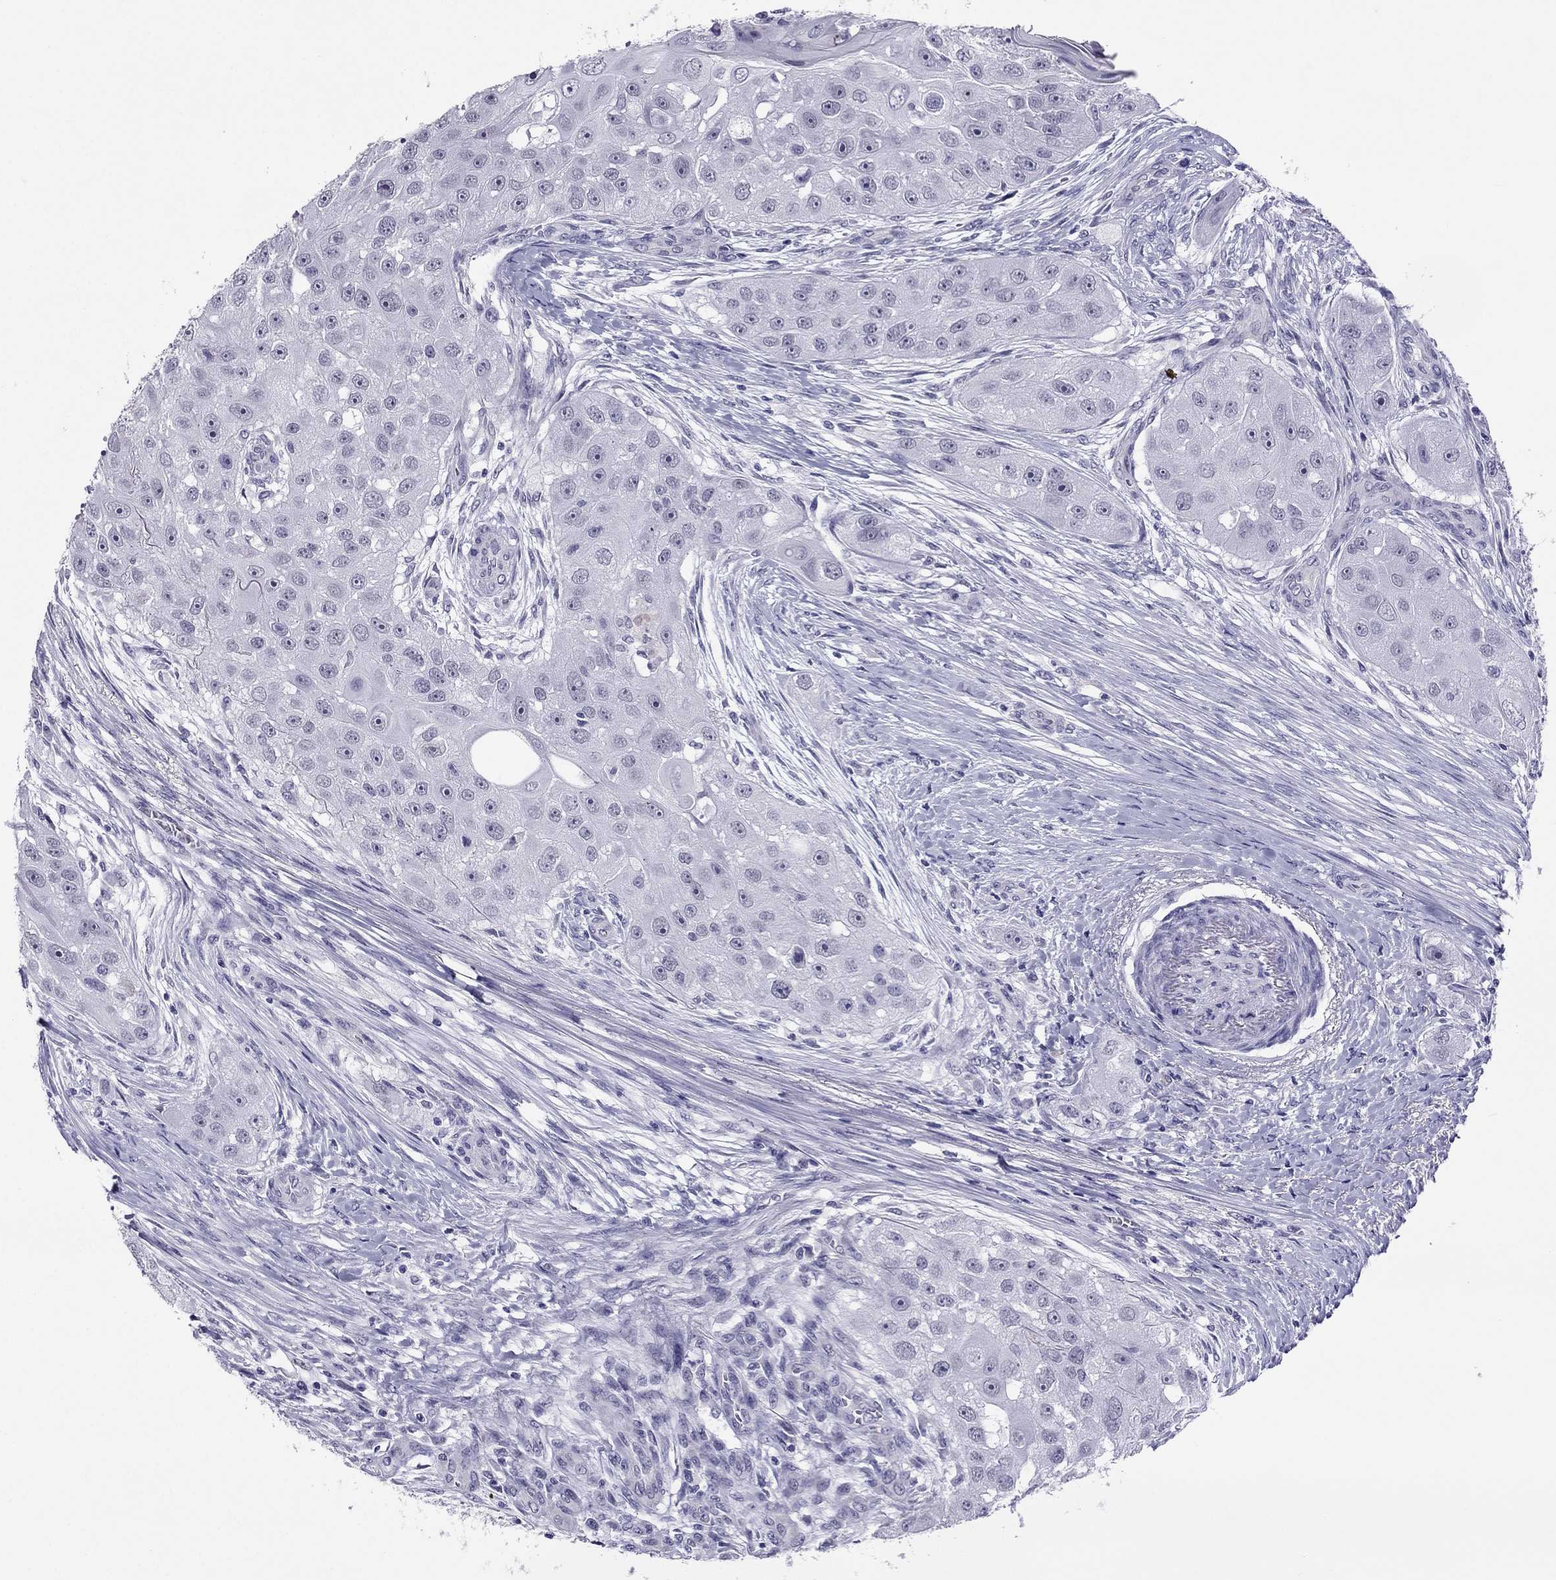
{"staining": {"intensity": "negative", "quantity": "none", "location": "none"}, "tissue": "head and neck cancer", "cell_type": "Tumor cells", "image_type": "cancer", "snomed": [{"axis": "morphology", "description": "Normal tissue, NOS"}, {"axis": "morphology", "description": "Squamous cell carcinoma, NOS"}, {"axis": "topography", "description": "Skeletal muscle"}, {"axis": "topography", "description": "Head-Neck"}], "caption": "The micrograph displays no staining of tumor cells in head and neck cancer (squamous cell carcinoma).", "gene": "CROCC2", "patient": {"sex": "male", "age": 51}}